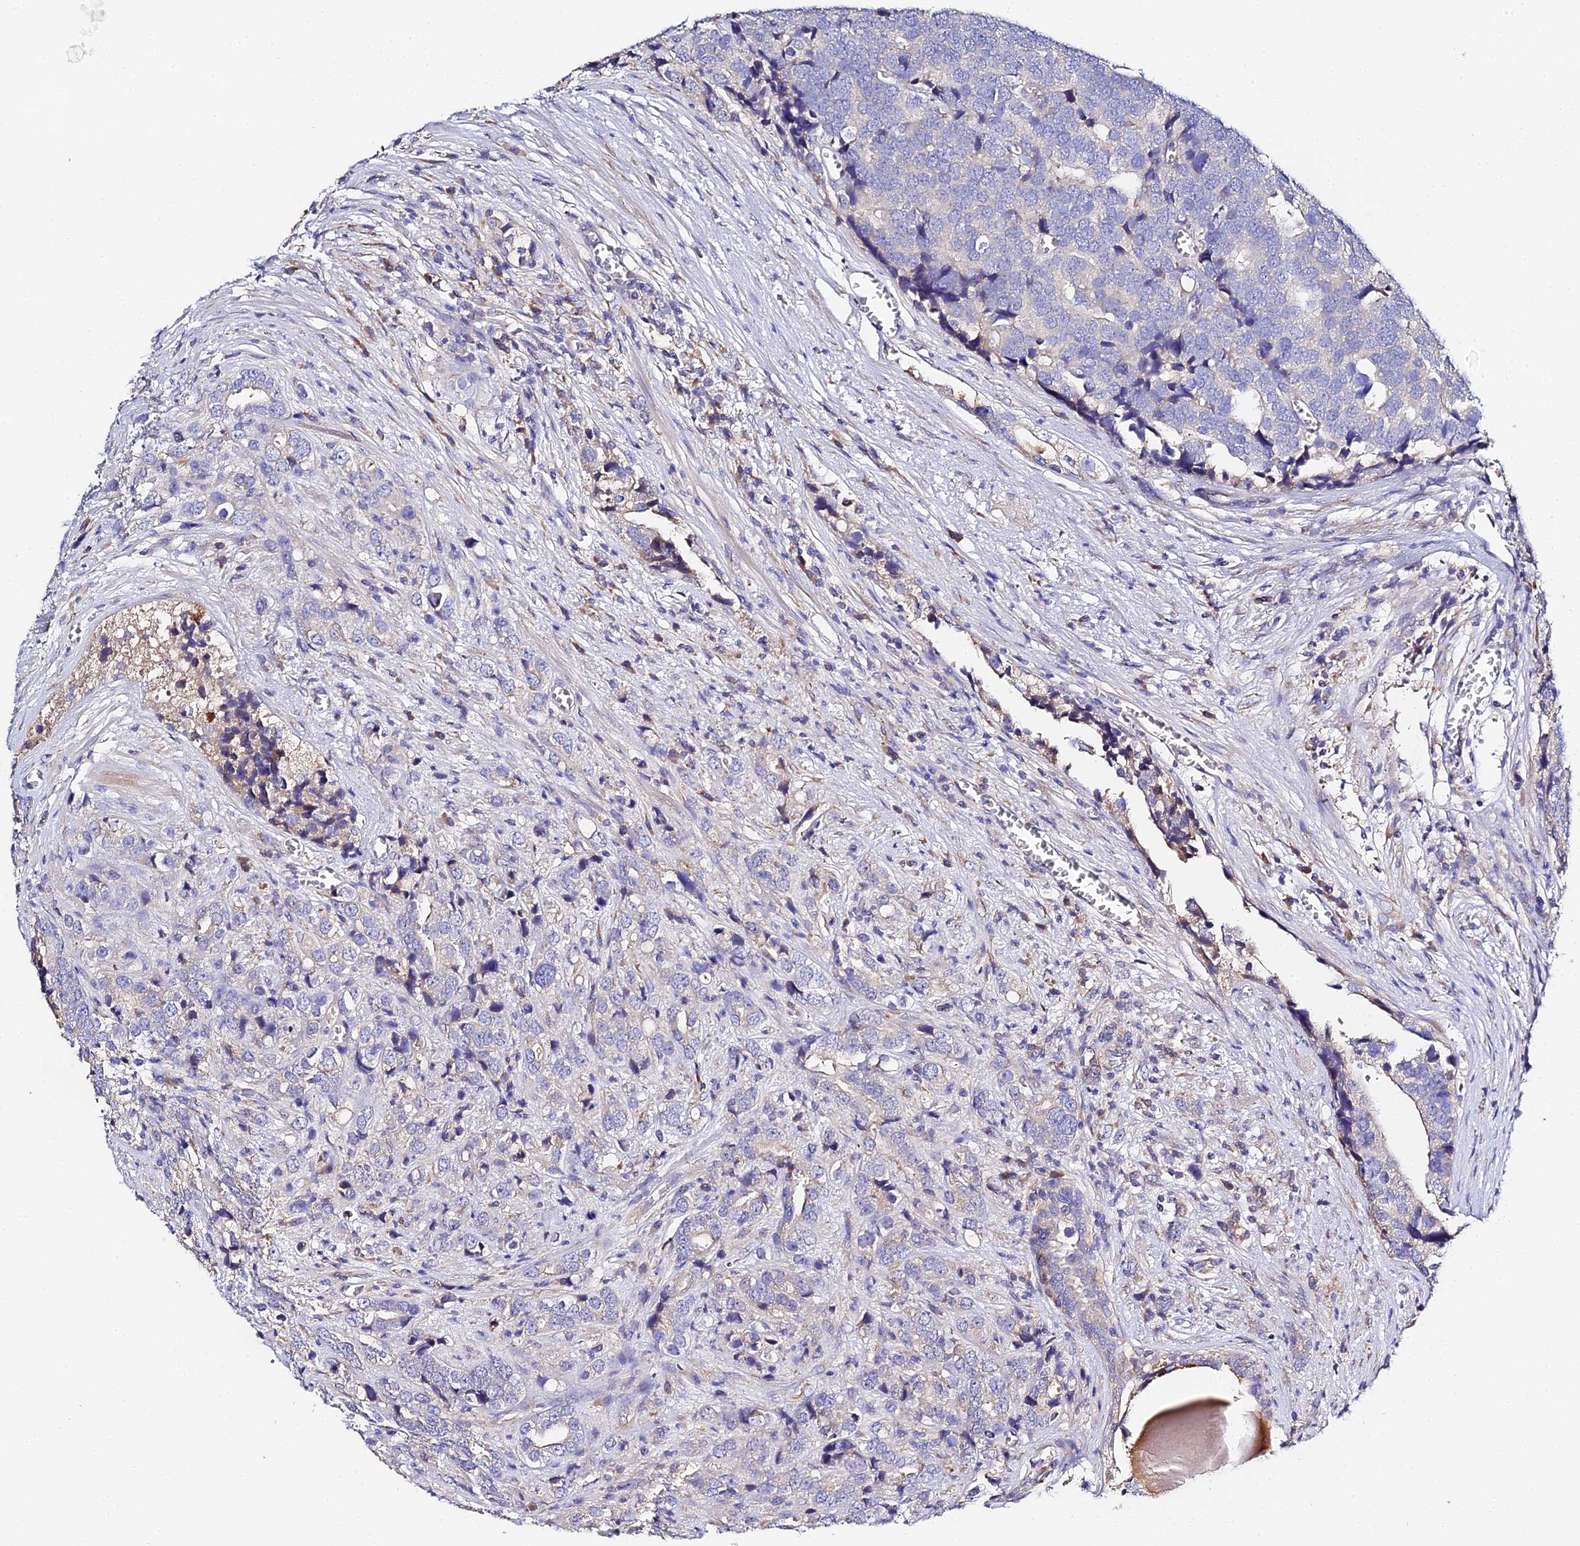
{"staining": {"intensity": "negative", "quantity": "none", "location": "none"}, "tissue": "prostate cancer", "cell_type": "Tumor cells", "image_type": "cancer", "snomed": [{"axis": "morphology", "description": "Adenocarcinoma, High grade"}, {"axis": "topography", "description": "Prostate"}], "caption": "Tumor cells show no significant protein positivity in prostate cancer (adenocarcinoma (high-grade)). Nuclei are stained in blue.", "gene": "SCX", "patient": {"sex": "male", "age": 71}}